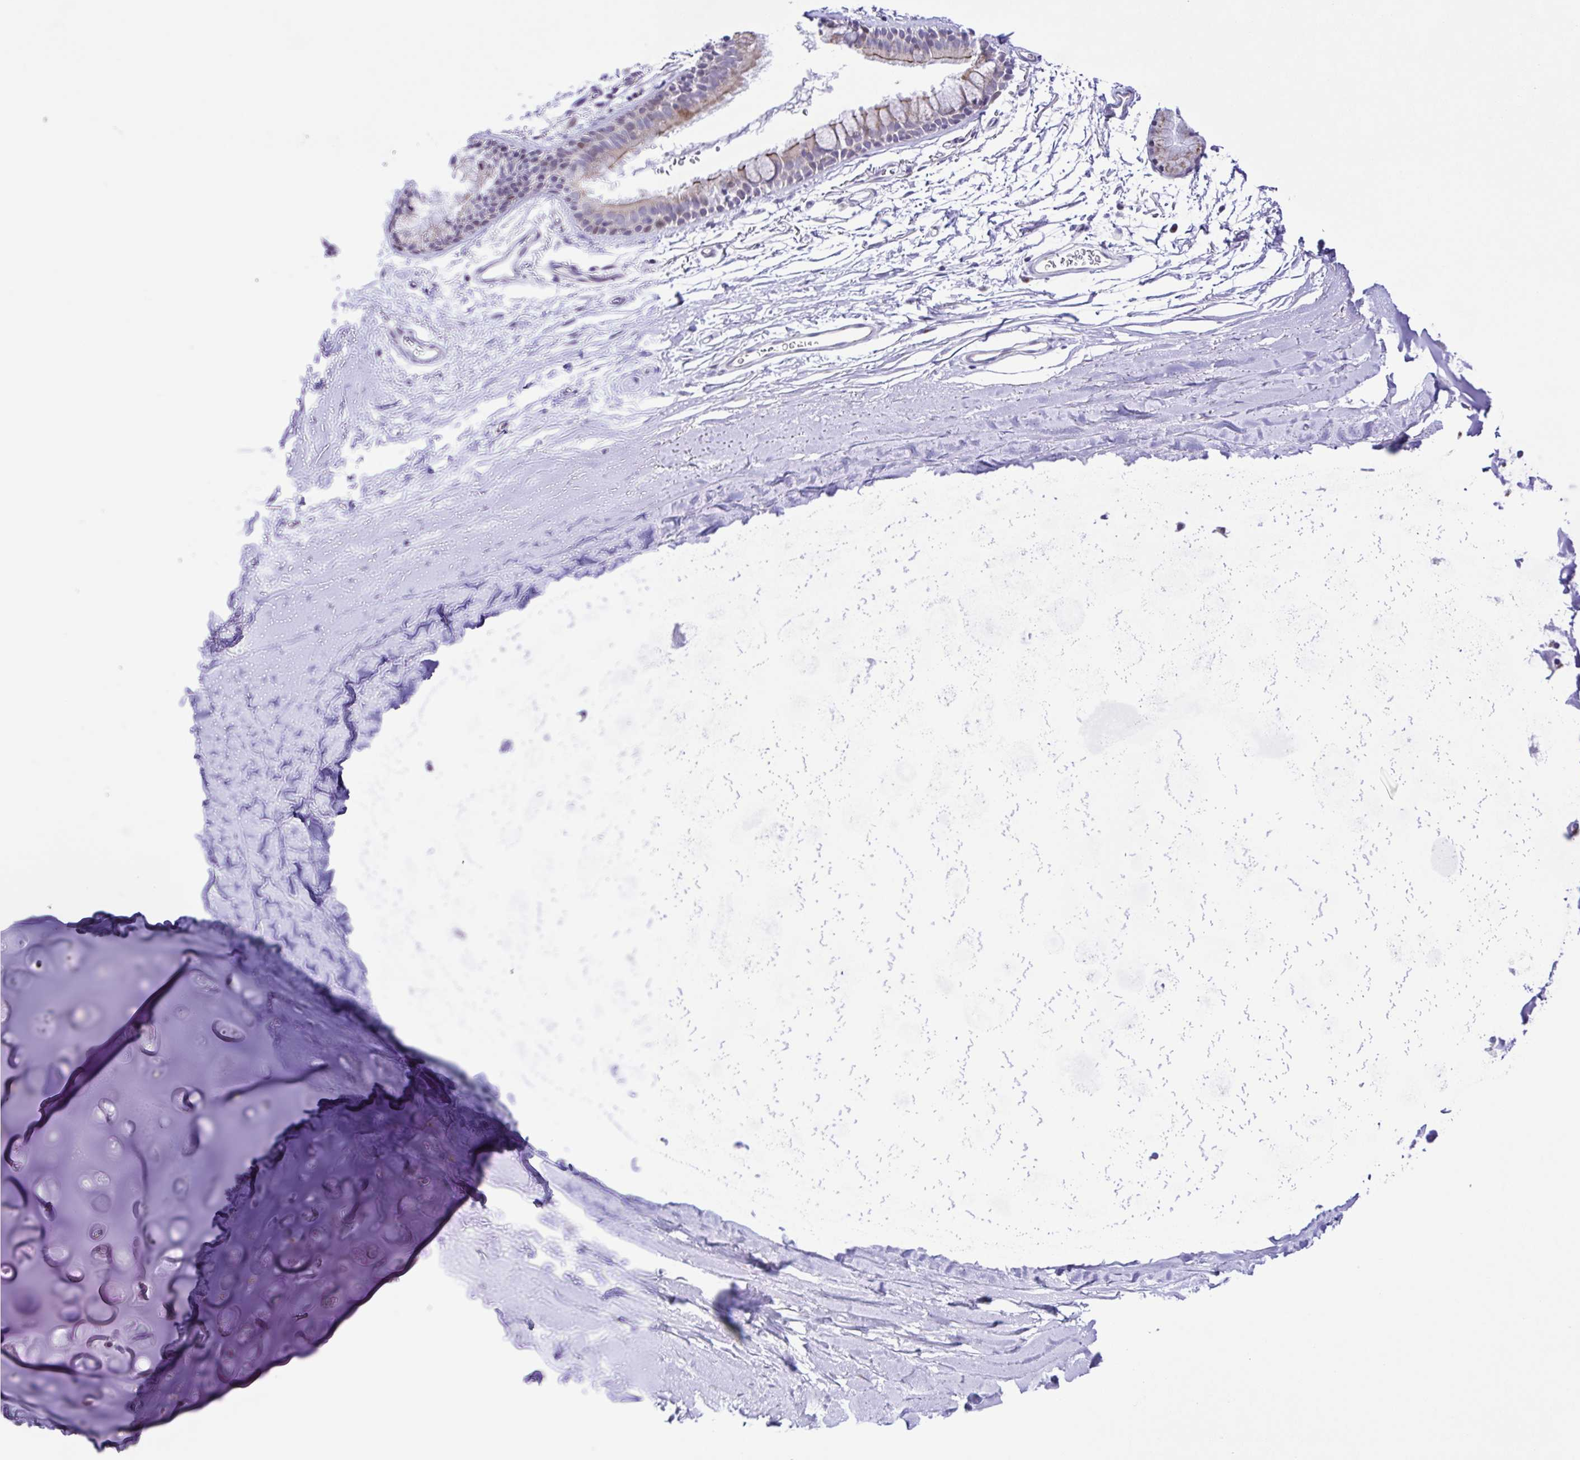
{"staining": {"intensity": "negative", "quantity": "none", "location": "none"}, "tissue": "adipose tissue", "cell_type": "Adipocytes", "image_type": "normal", "snomed": [{"axis": "morphology", "description": "Normal tissue, NOS"}, {"axis": "topography", "description": "Cartilage tissue"}, {"axis": "topography", "description": "Bronchus"}], "caption": "Adipose tissue was stained to show a protein in brown. There is no significant expression in adipocytes. (Brightfield microscopy of DAB immunohistochemistry at high magnification).", "gene": "ENSG00000286022", "patient": {"sex": "female", "age": 79}}